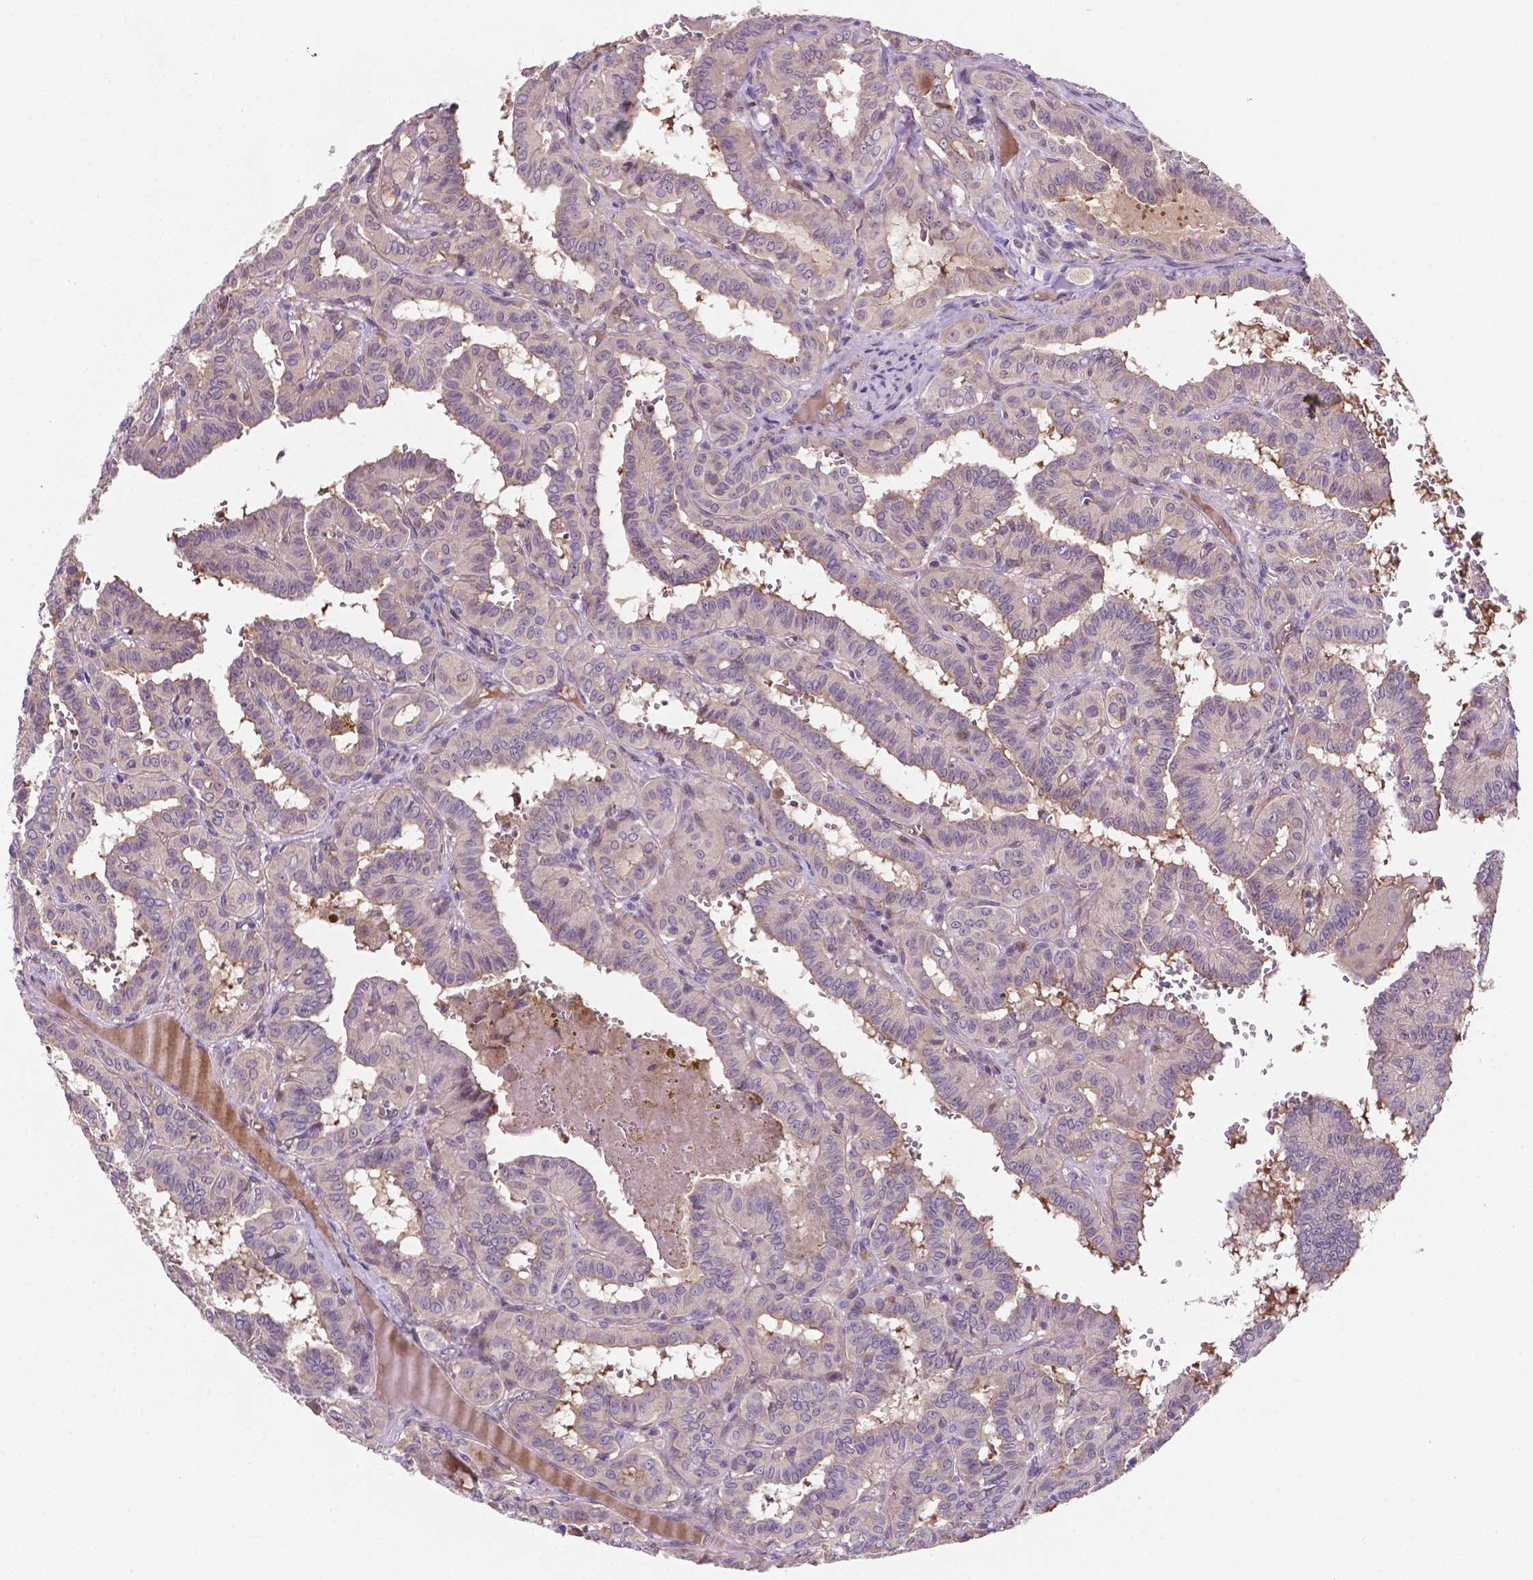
{"staining": {"intensity": "negative", "quantity": "none", "location": "none"}, "tissue": "thyroid cancer", "cell_type": "Tumor cells", "image_type": "cancer", "snomed": [{"axis": "morphology", "description": "Papillary adenocarcinoma, NOS"}, {"axis": "topography", "description": "Thyroid gland"}], "caption": "IHC photomicrograph of neoplastic tissue: thyroid cancer stained with DAB demonstrates no significant protein expression in tumor cells.", "gene": "TM4SF20", "patient": {"sex": "female", "age": 21}}